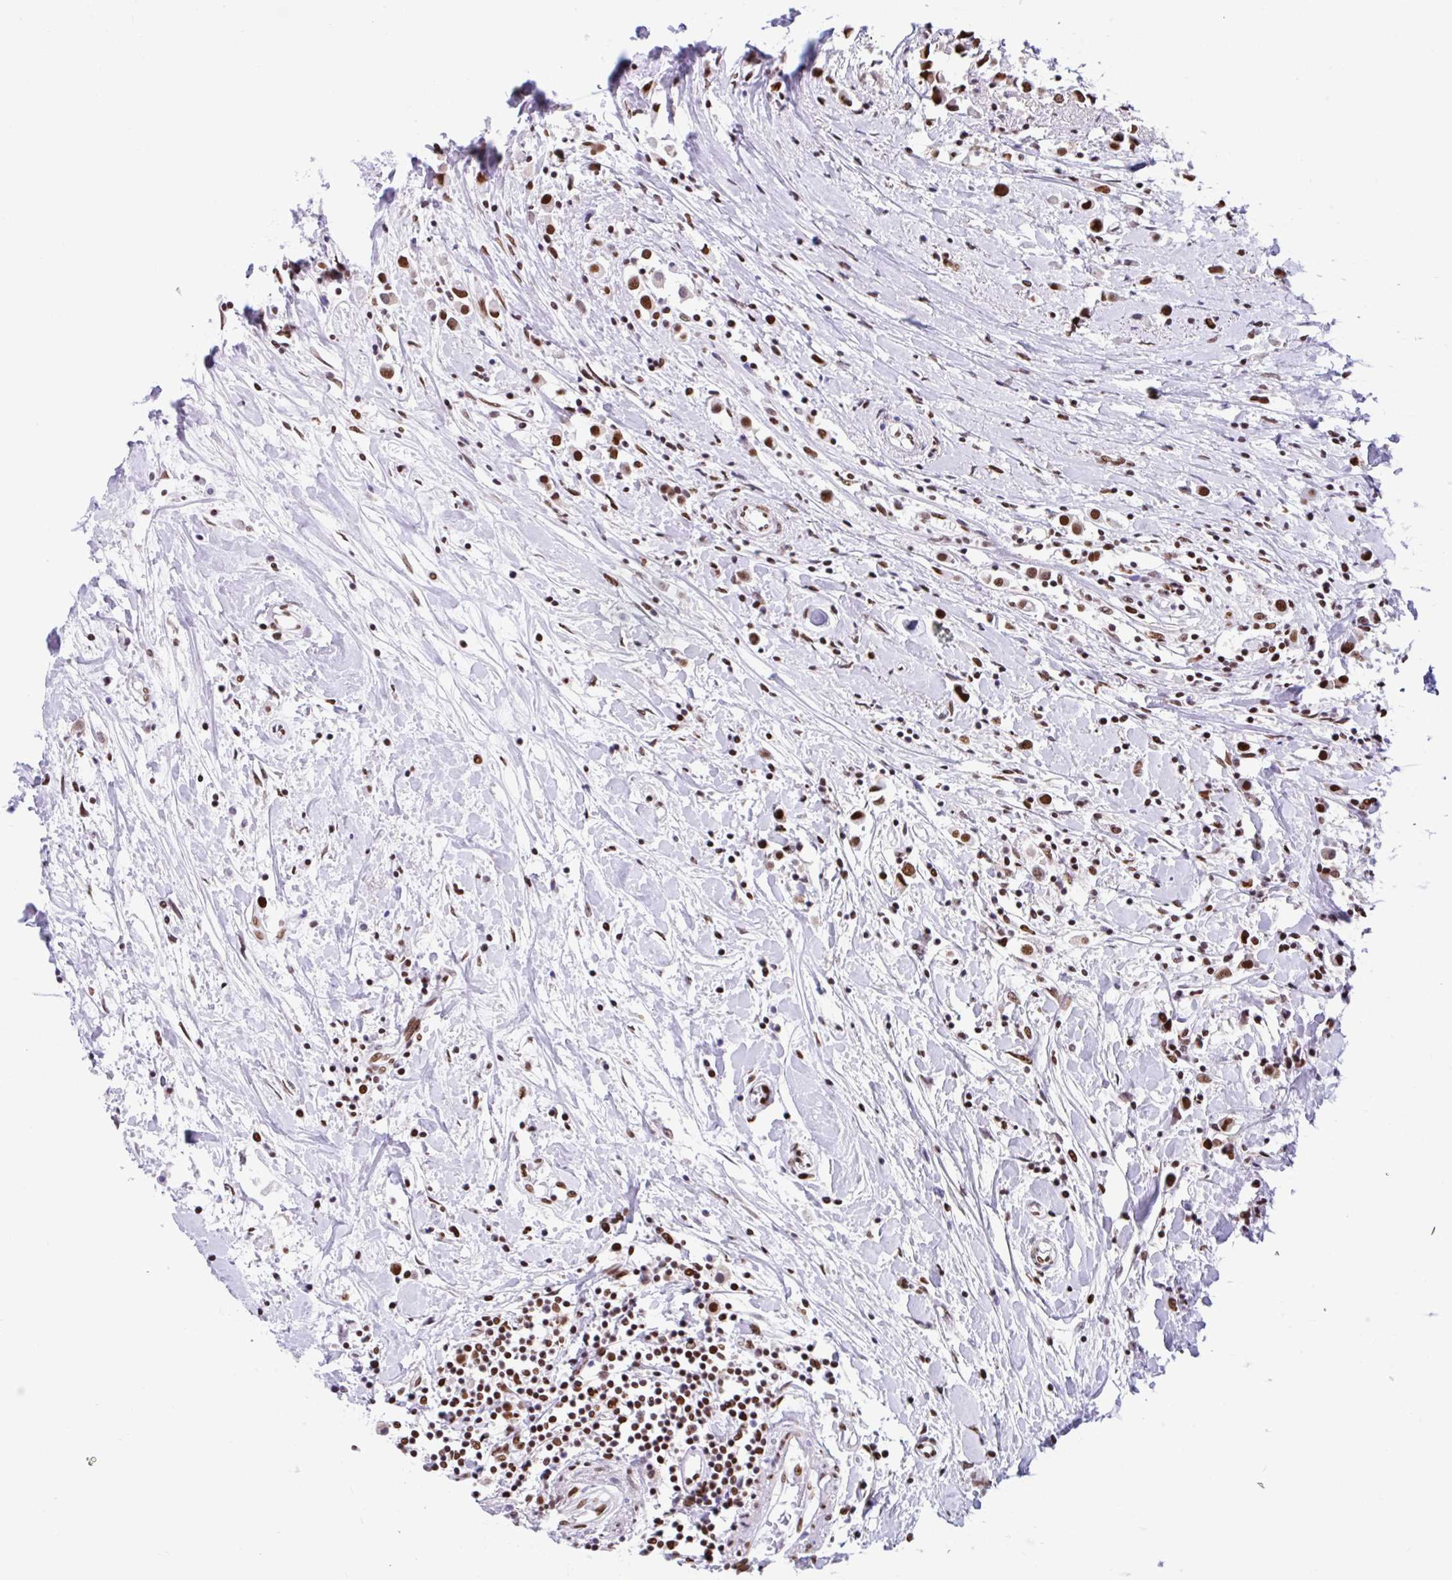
{"staining": {"intensity": "strong", "quantity": ">75%", "location": "nuclear"}, "tissue": "breast cancer", "cell_type": "Tumor cells", "image_type": "cancer", "snomed": [{"axis": "morphology", "description": "Duct carcinoma"}, {"axis": "topography", "description": "Breast"}], "caption": "Strong nuclear staining is identified in approximately >75% of tumor cells in breast cancer (invasive ductal carcinoma). Ihc stains the protein in brown and the nuclei are stained blue.", "gene": "KHDRBS1", "patient": {"sex": "female", "age": 61}}